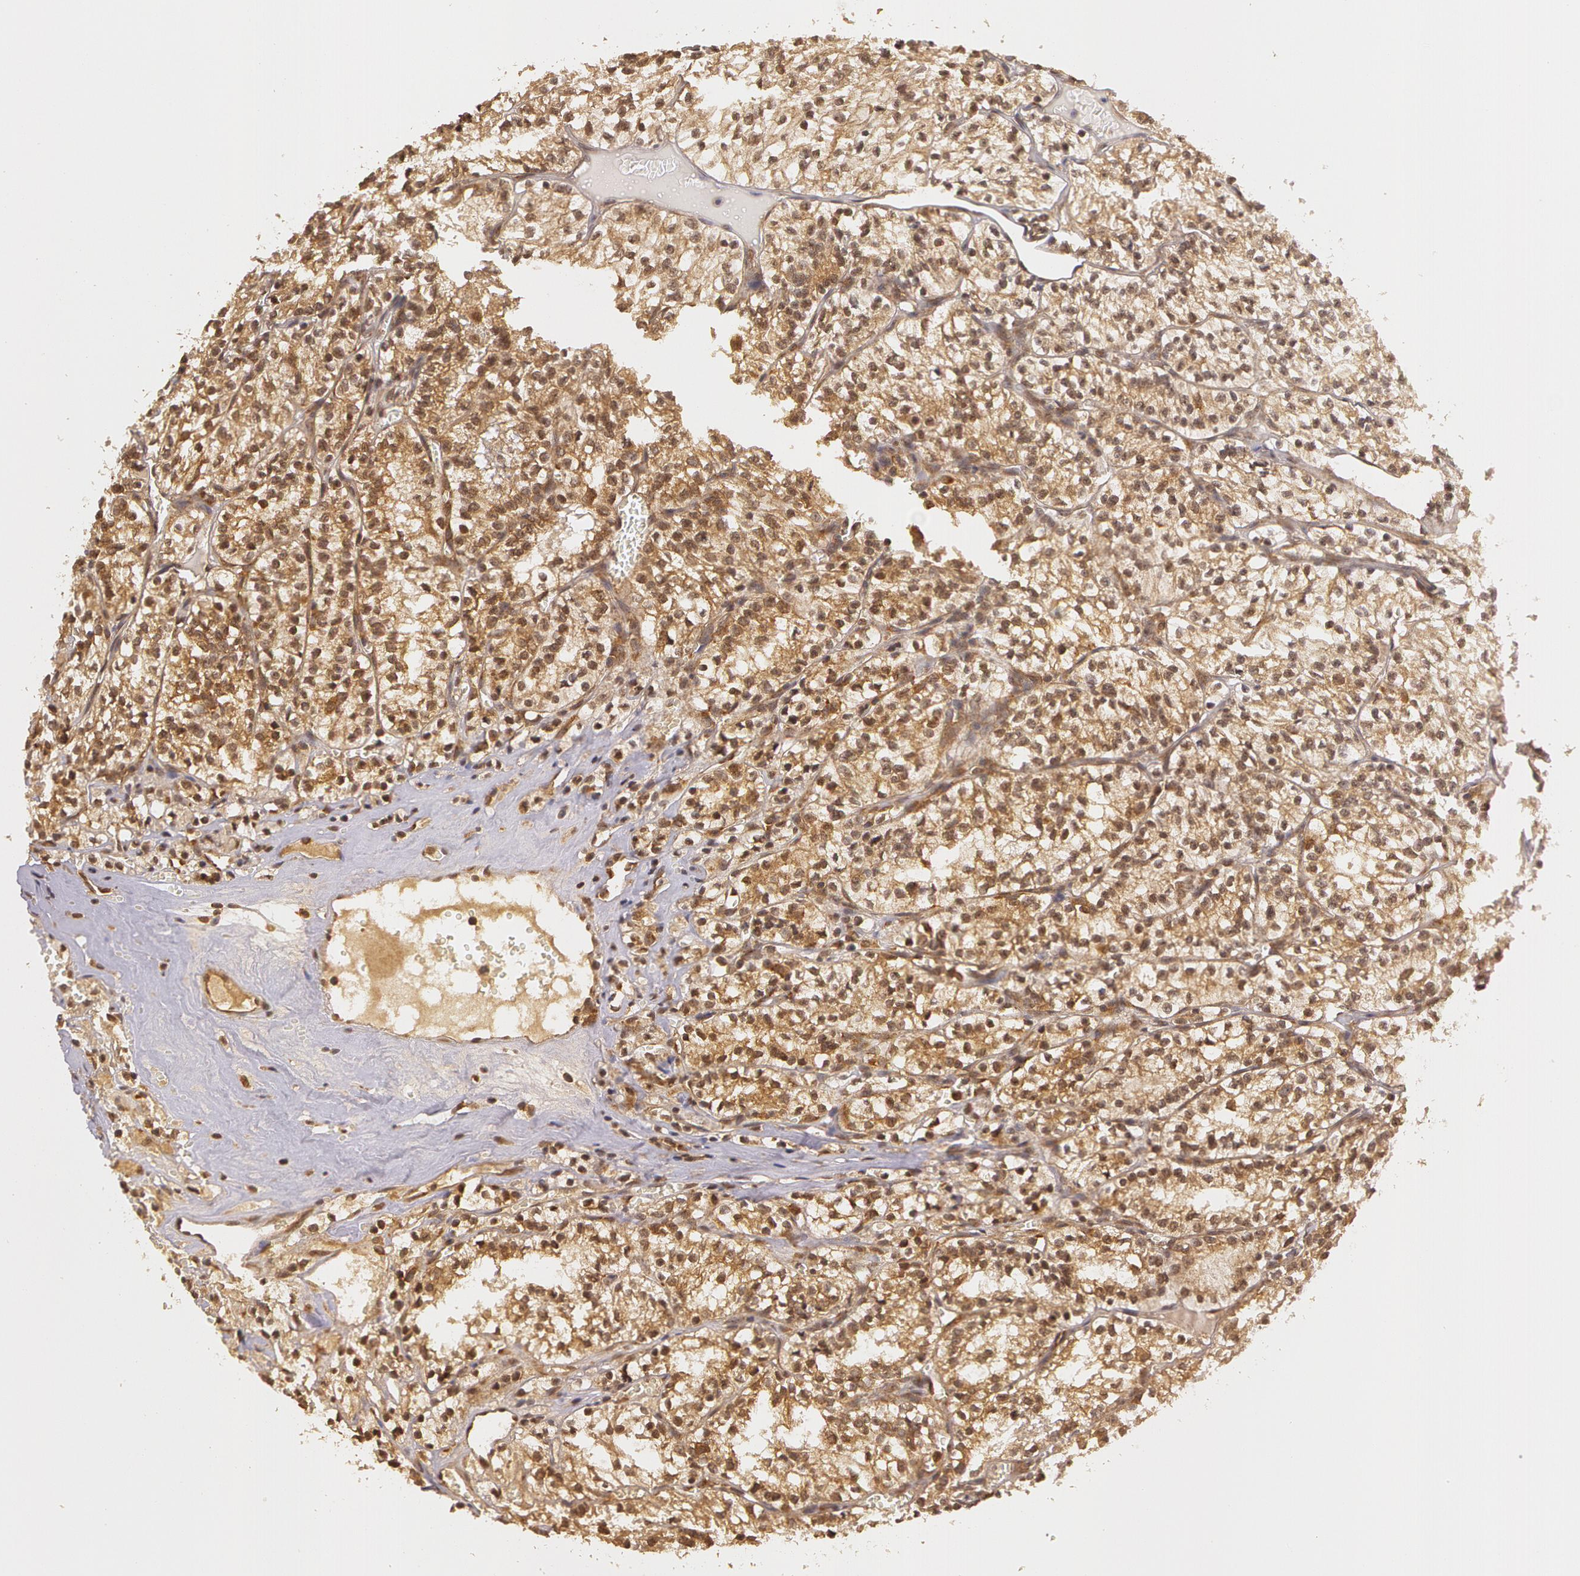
{"staining": {"intensity": "moderate", "quantity": ">75%", "location": "cytoplasmic/membranous"}, "tissue": "renal cancer", "cell_type": "Tumor cells", "image_type": "cancer", "snomed": [{"axis": "morphology", "description": "Adenocarcinoma, NOS"}, {"axis": "topography", "description": "Kidney"}], "caption": "Human renal cancer (adenocarcinoma) stained with a brown dye demonstrates moderate cytoplasmic/membranous positive expression in about >75% of tumor cells.", "gene": "ASCC2", "patient": {"sex": "male", "age": 61}}